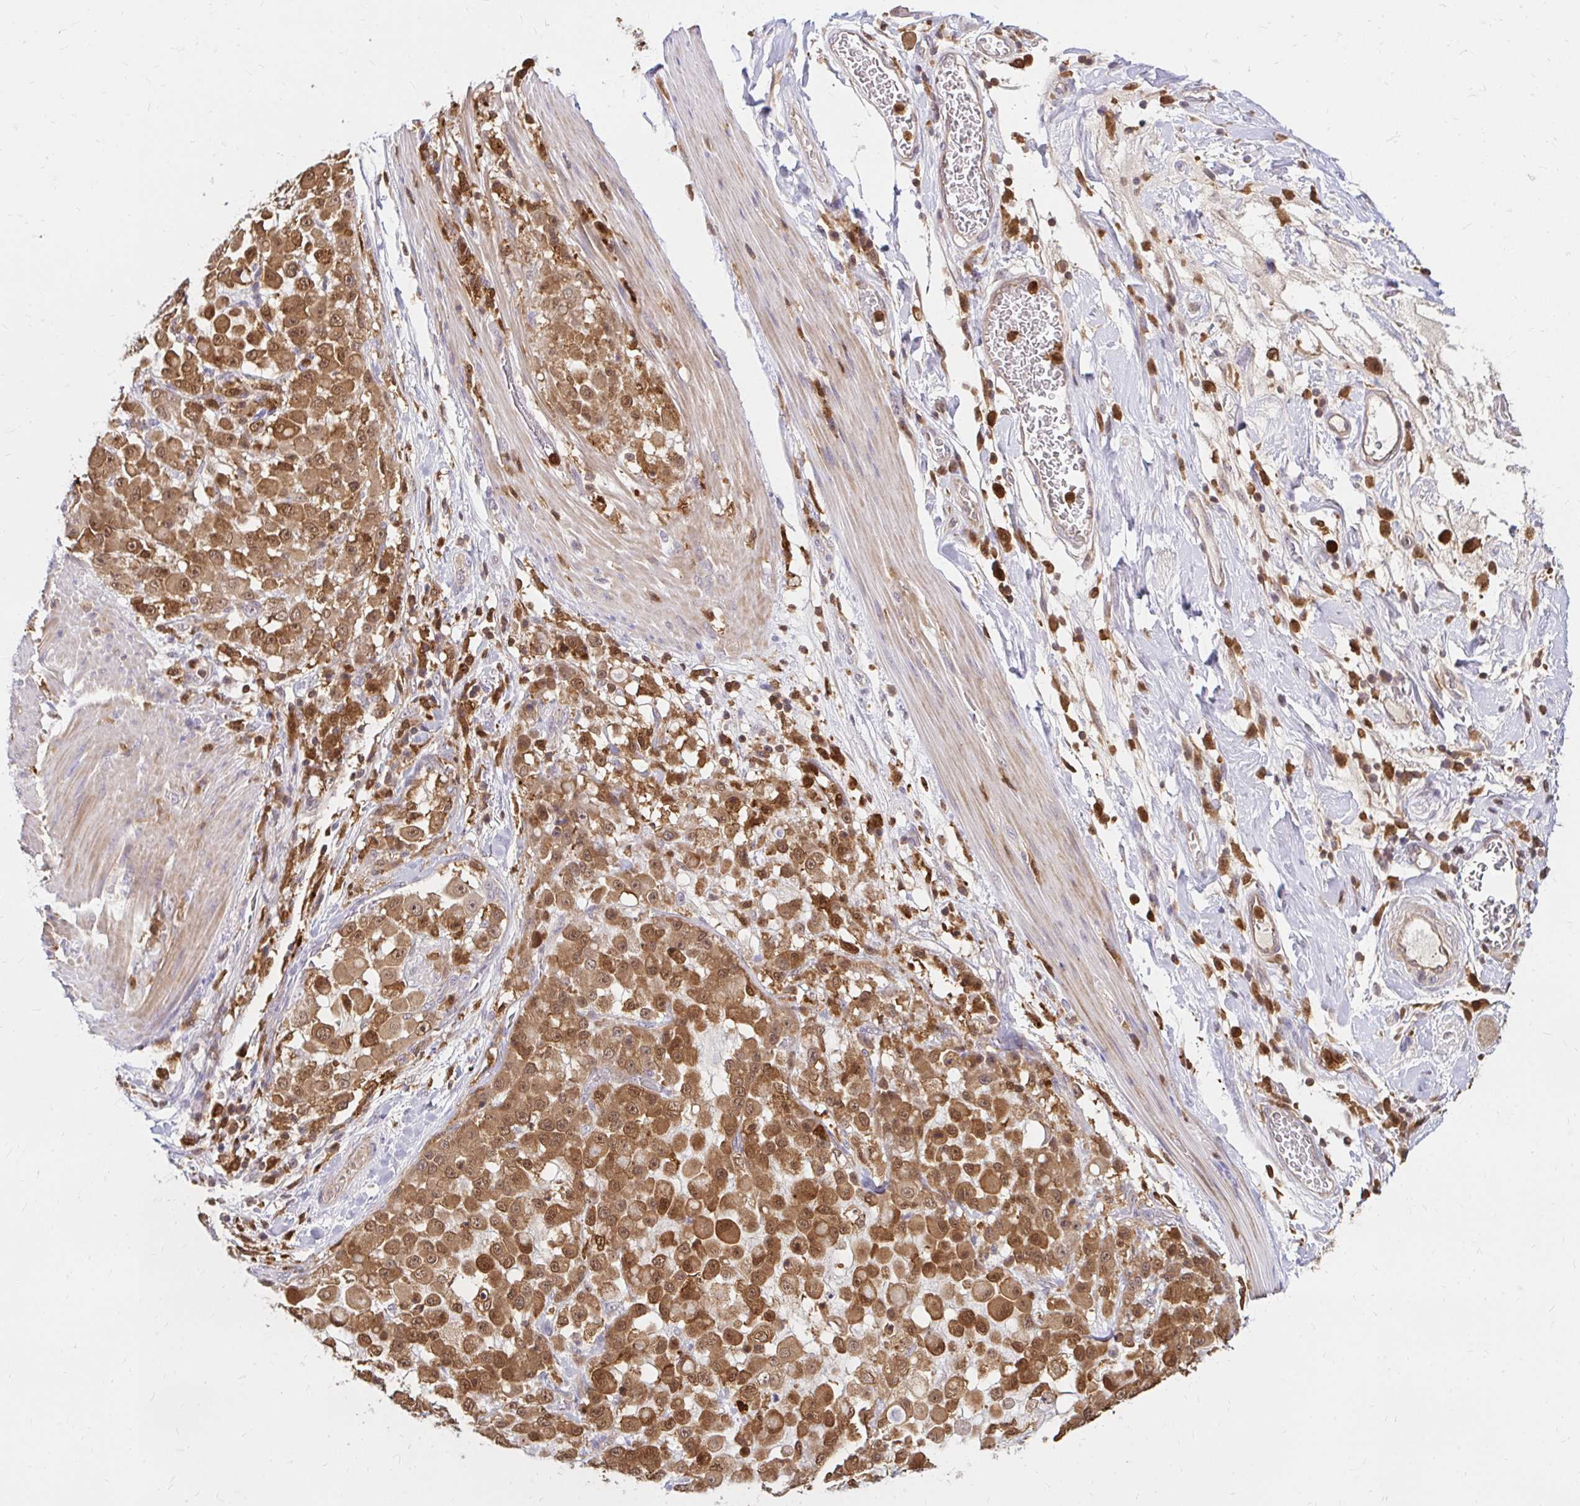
{"staining": {"intensity": "moderate", "quantity": ">75%", "location": "cytoplasmic/membranous,nuclear"}, "tissue": "stomach cancer", "cell_type": "Tumor cells", "image_type": "cancer", "snomed": [{"axis": "morphology", "description": "Adenocarcinoma, NOS"}, {"axis": "topography", "description": "Stomach"}], "caption": "A brown stain highlights moderate cytoplasmic/membranous and nuclear positivity of a protein in human adenocarcinoma (stomach) tumor cells. (Brightfield microscopy of DAB IHC at high magnification).", "gene": "PYCARD", "patient": {"sex": "female", "age": 76}}